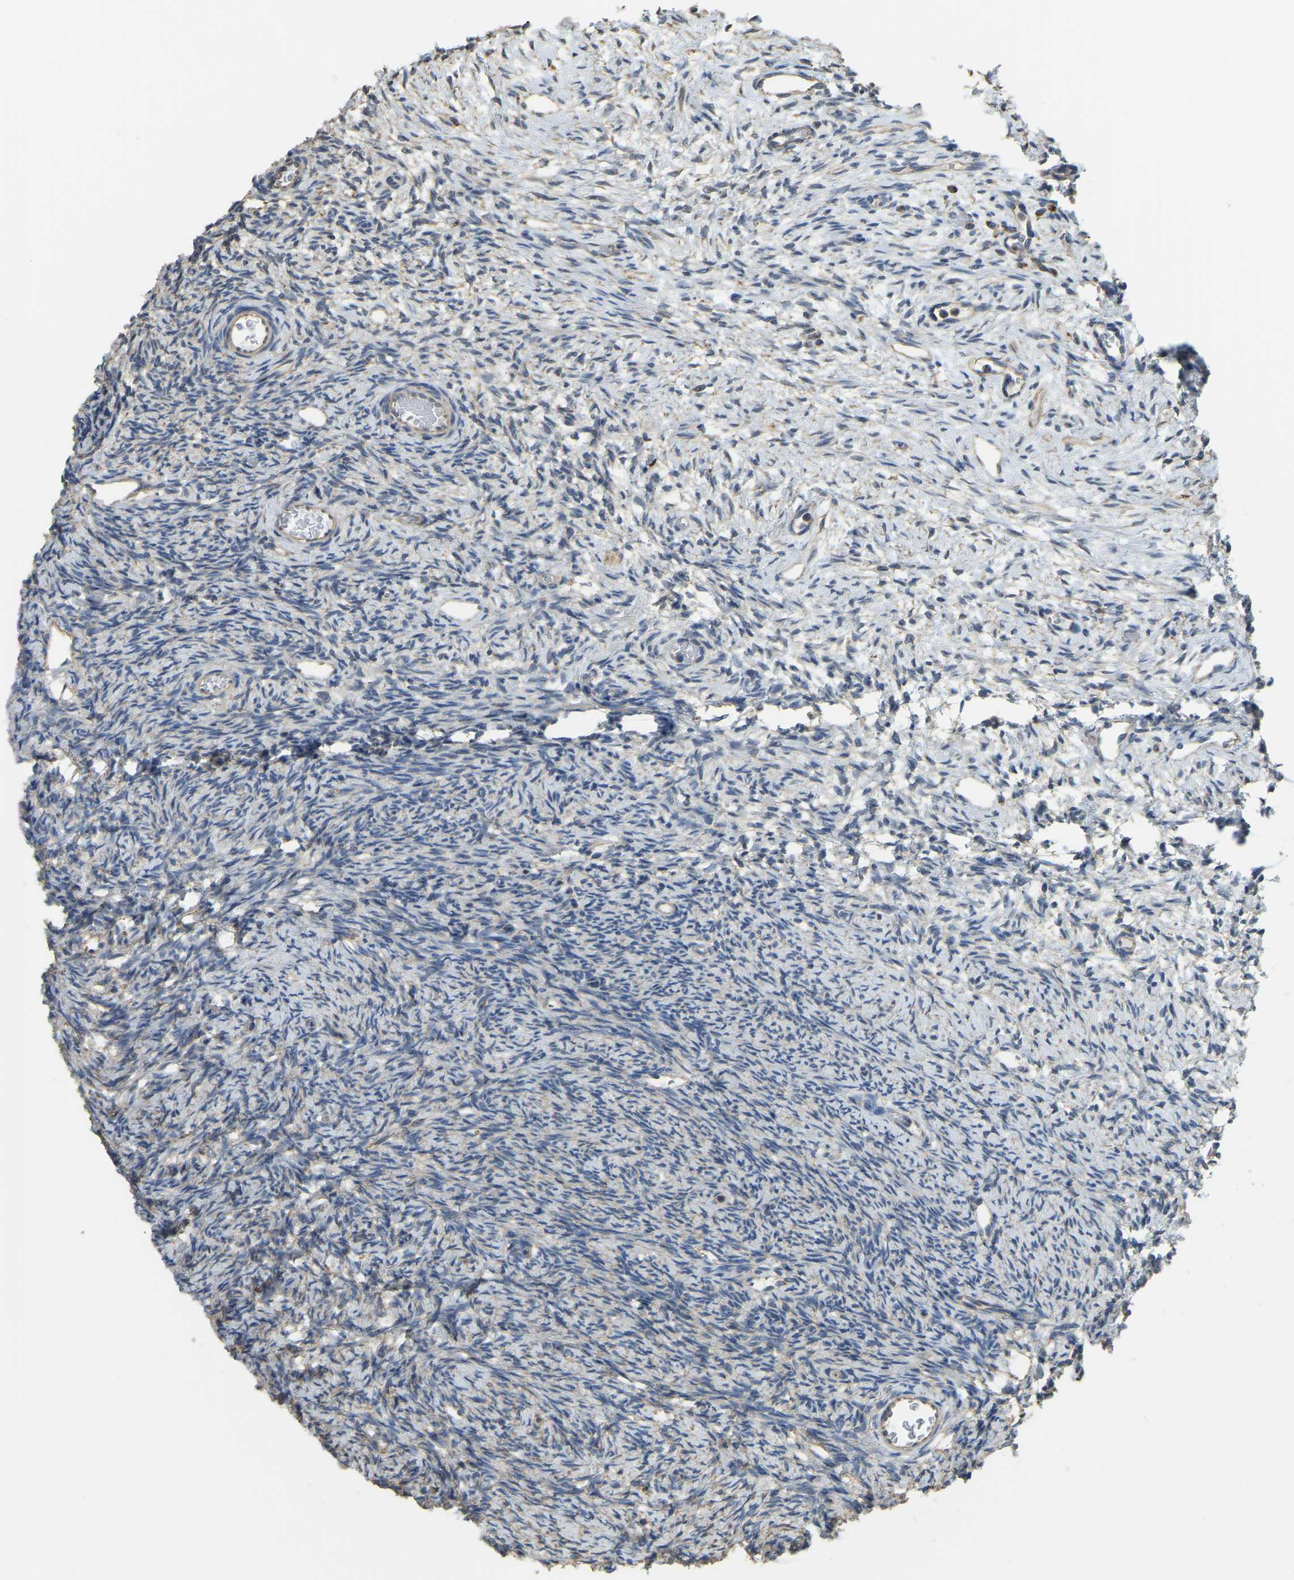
{"staining": {"intensity": "weak", "quantity": "<25%", "location": "cytoplasmic/membranous"}, "tissue": "ovary", "cell_type": "Ovarian stroma cells", "image_type": "normal", "snomed": [{"axis": "morphology", "description": "Normal tissue, NOS"}, {"axis": "topography", "description": "Ovary"}], "caption": "An IHC micrograph of benign ovary is shown. There is no staining in ovarian stroma cells of ovary.", "gene": "PSMD7", "patient": {"sex": "female", "age": 33}}